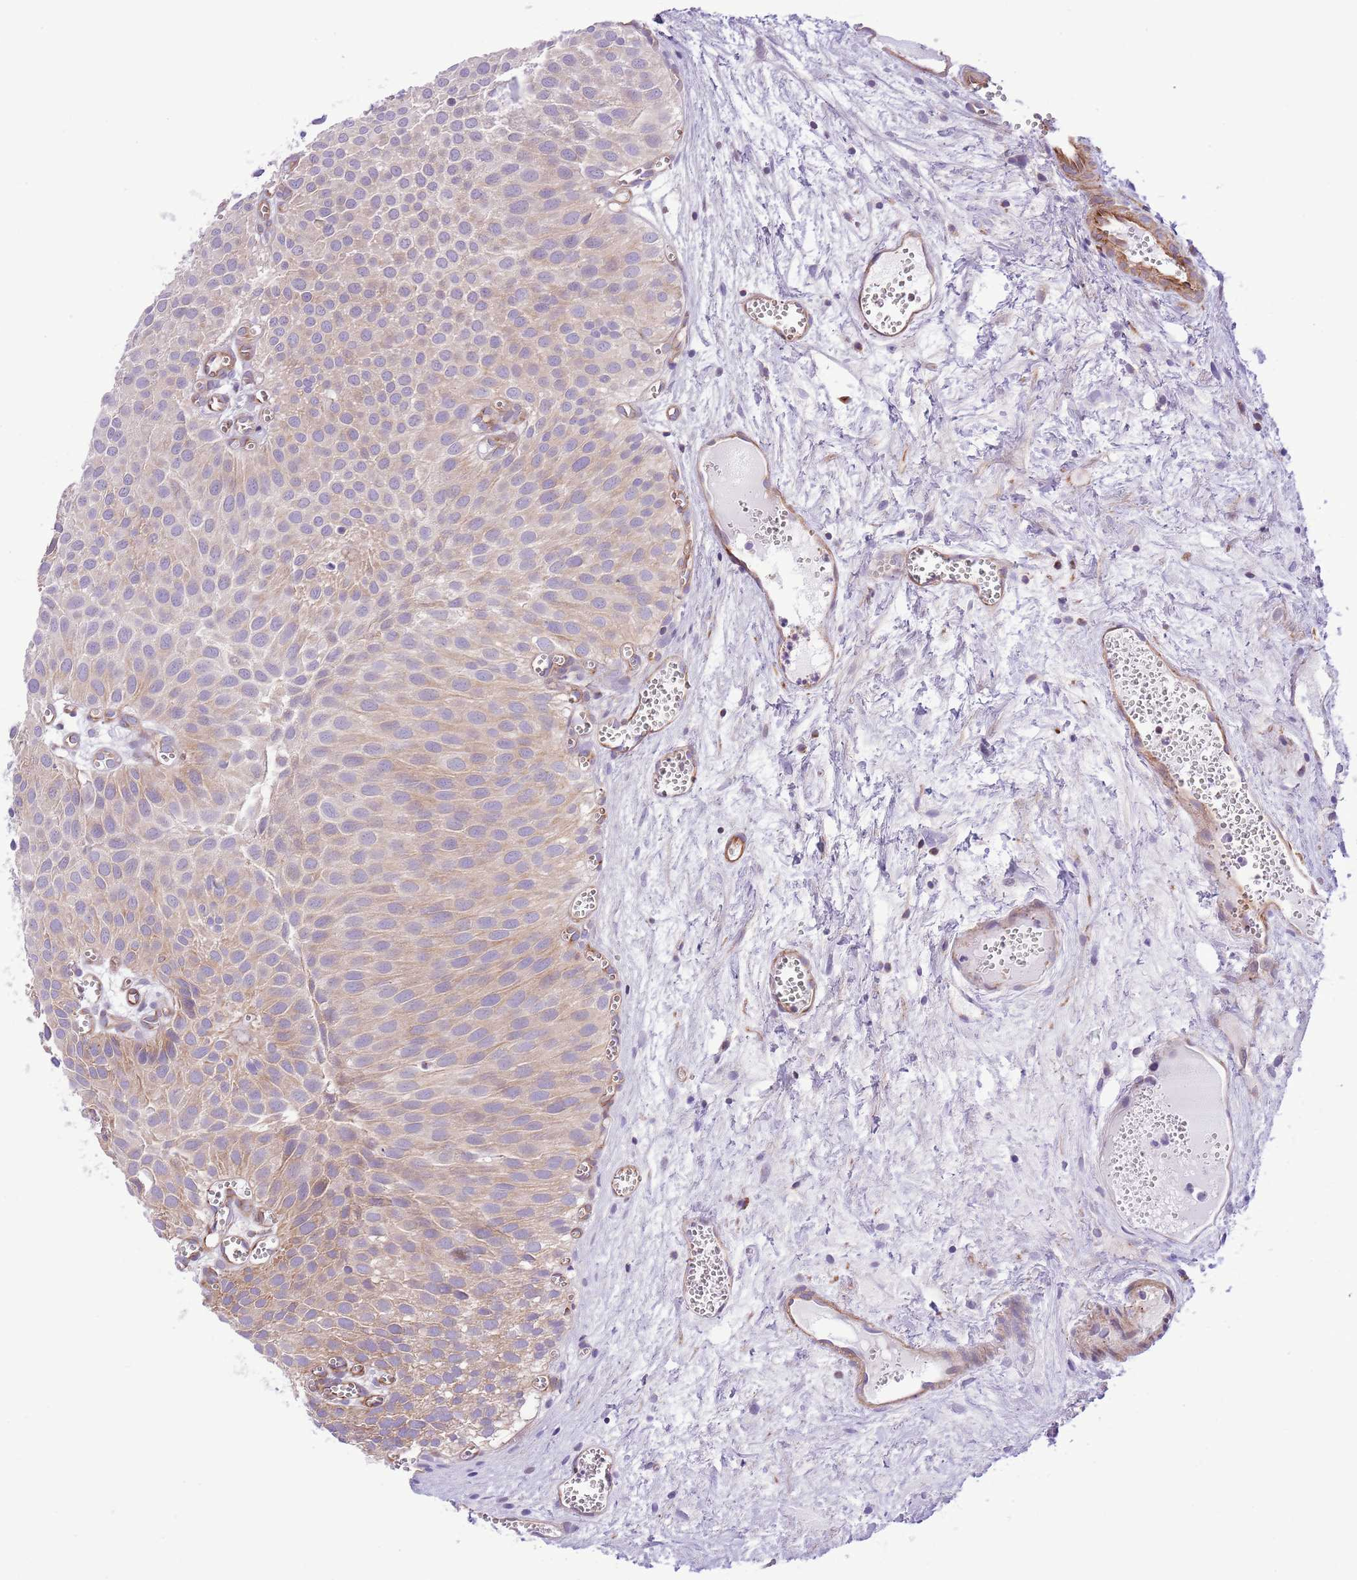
{"staining": {"intensity": "moderate", "quantity": "<25%", "location": "cytoplasmic/membranous"}, "tissue": "urothelial cancer", "cell_type": "Tumor cells", "image_type": "cancer", "snomed": [{"axis": "morphology", "description": "Urothelial carcinoma, Low grade"}, {"axis": "topography", "description": "Urinary bladder"}], "caption": "Urothelial cancer tissue shows moderate cytoplasmic/membranous positivity in about <25% of tumor cells, visualized by immunohistochemistry.", "gene": "ZC4H2", "patient": {"sex": "male", "age": 88}}